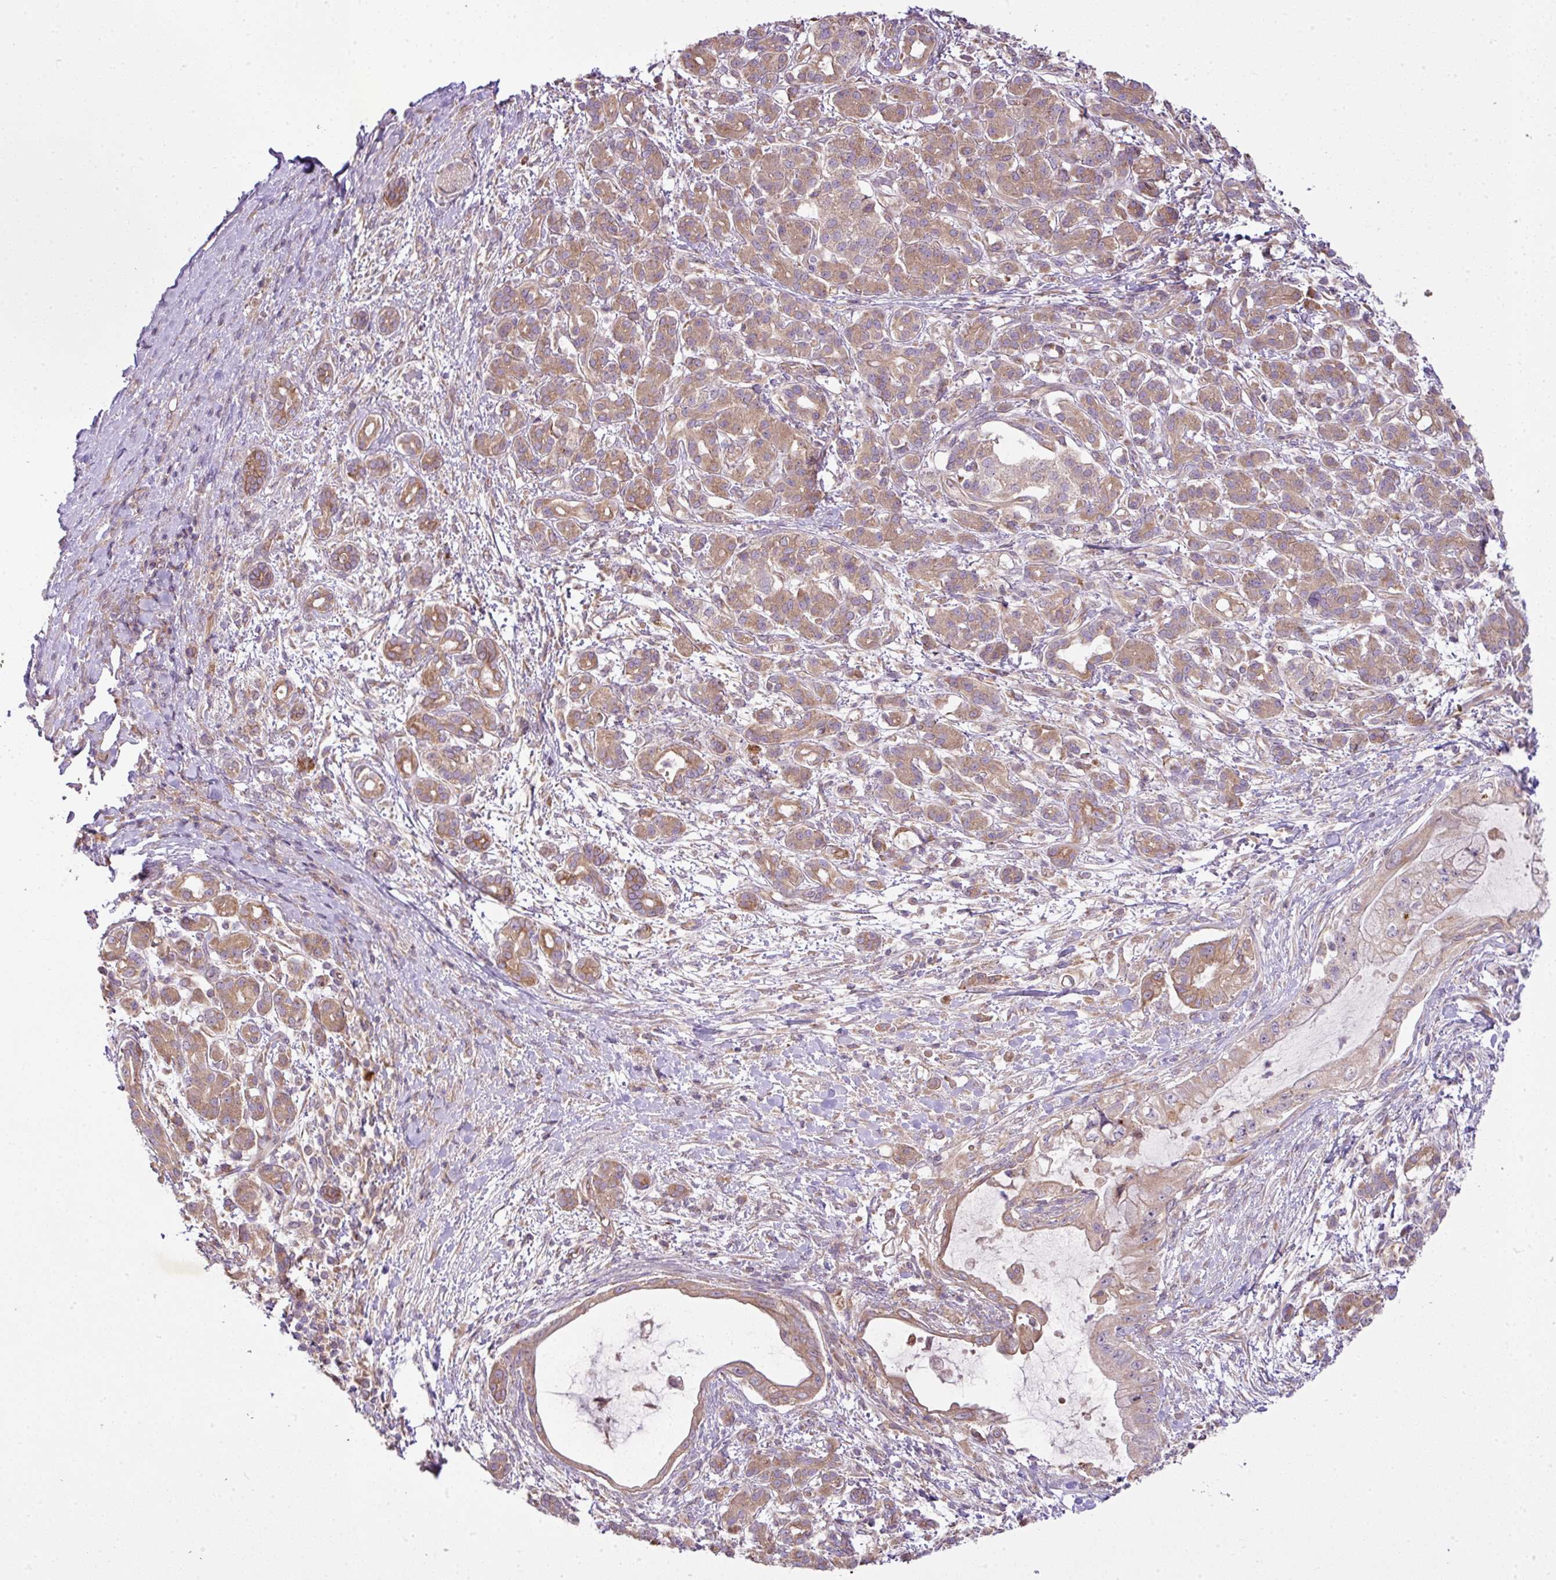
{"staining": {"intensity": "weak", "quantity": ">75%", "location": "cytoplasmic/membranous"}, "tissue": "pancreatic cancer", "cell_type": "Tumor cells", "image_type": "cancer", "snomed": [{"axis": "morphology", "description": "Adenocarcinoma, NOS"}, {"axis": "topography", "description": "Pancreas"}], "caption": "Pancreatic cancer (adenocarcinoma) stained with immunohistochemistry (IHC) displays weak cytoplasmic/membranous staining in approximately >75% of tumor cells.", "gene": "COX18", "patient": {"sex": "male", "age": 48}}